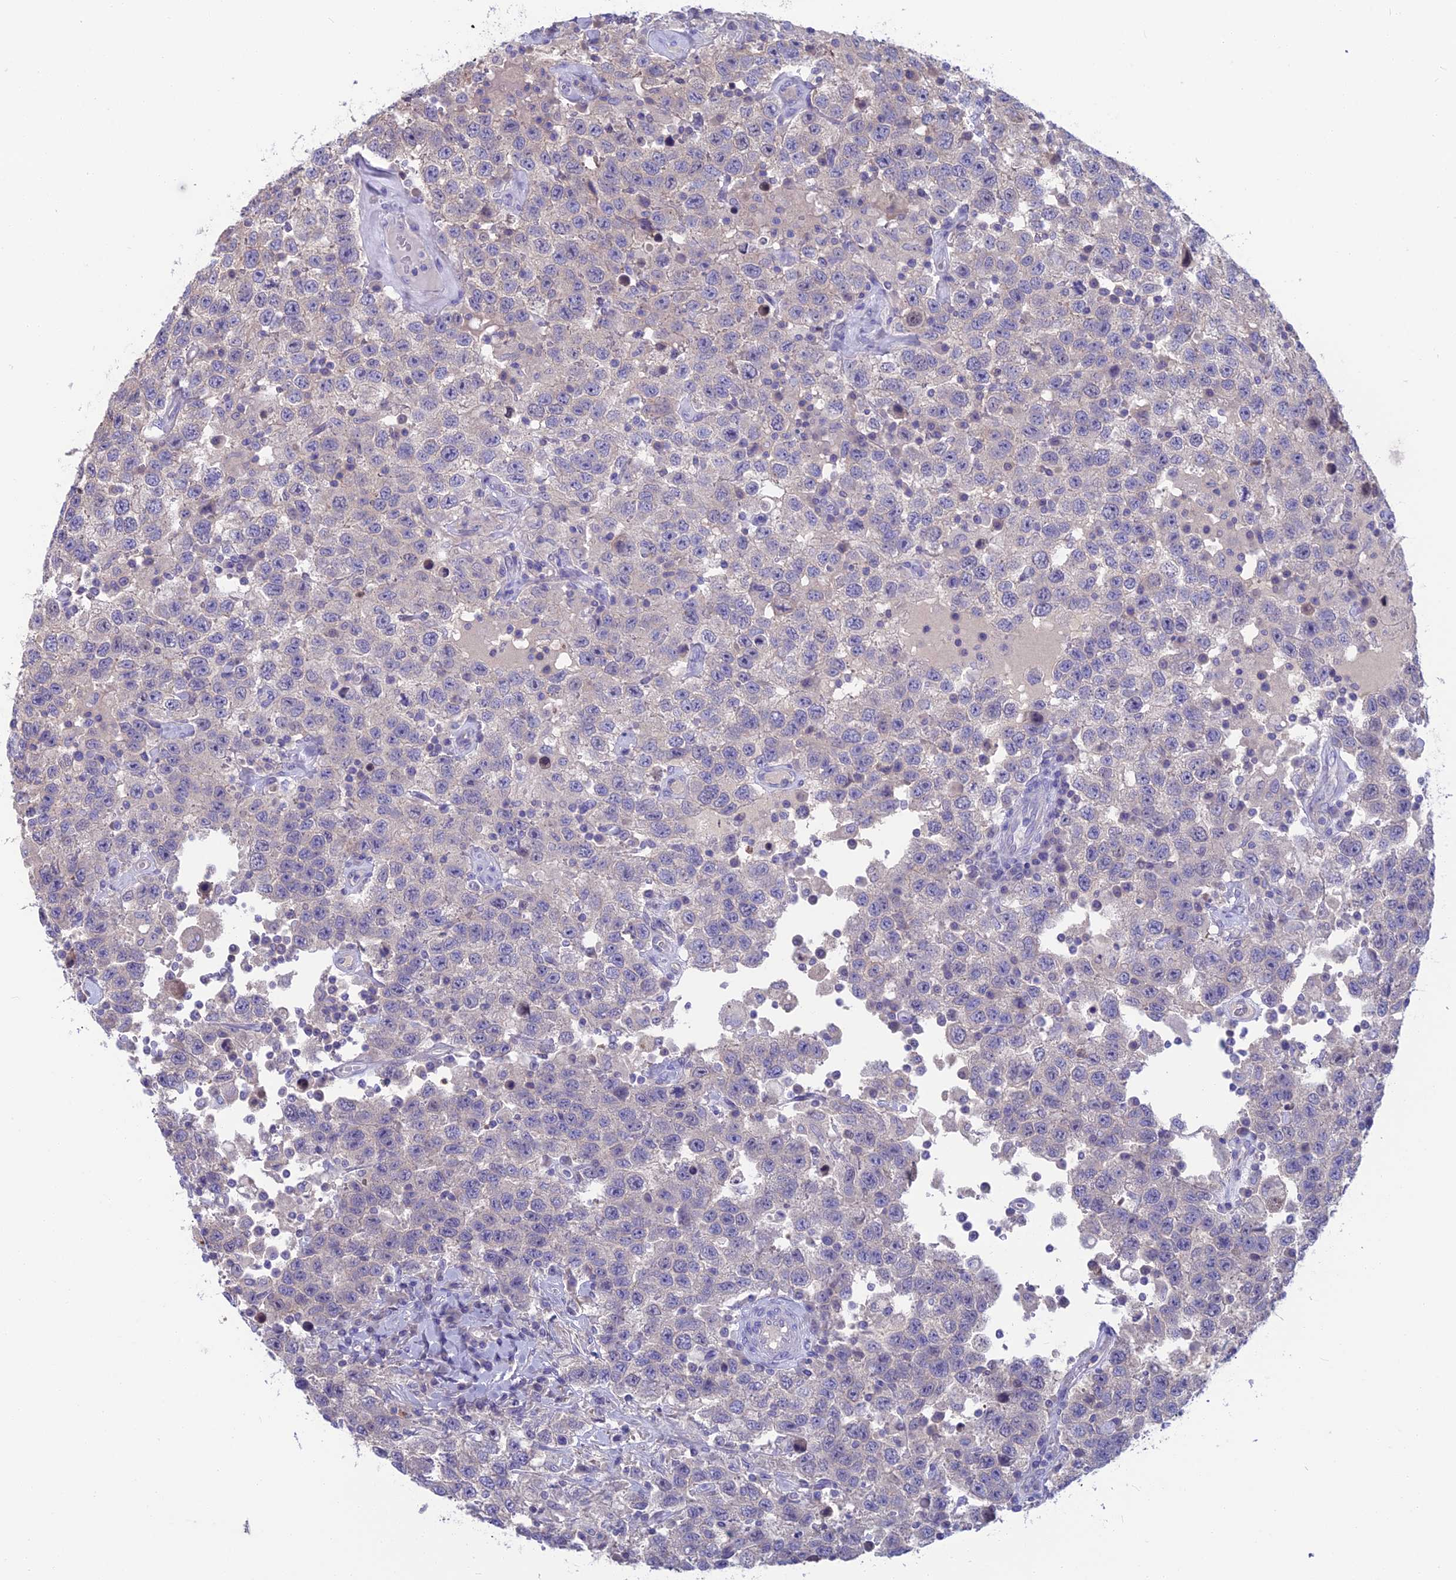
{"staining": {"intensity": "negative", "quantity": "none", "location": "none"}, "tissue": "testis cancer", "cell_type": "Tumor cells", "image_type": "cancer", "snomed": [{"axis": "morphology", "description": "Seminoma, NOS"}, {"axis": "topography", "description": "Testis"}], "caption": "A photomicrograph of human testis seminoma is negative for staining in tumor cells.", "gene": "SNAP91", "patient": {"sex": "male", "age": 41}}